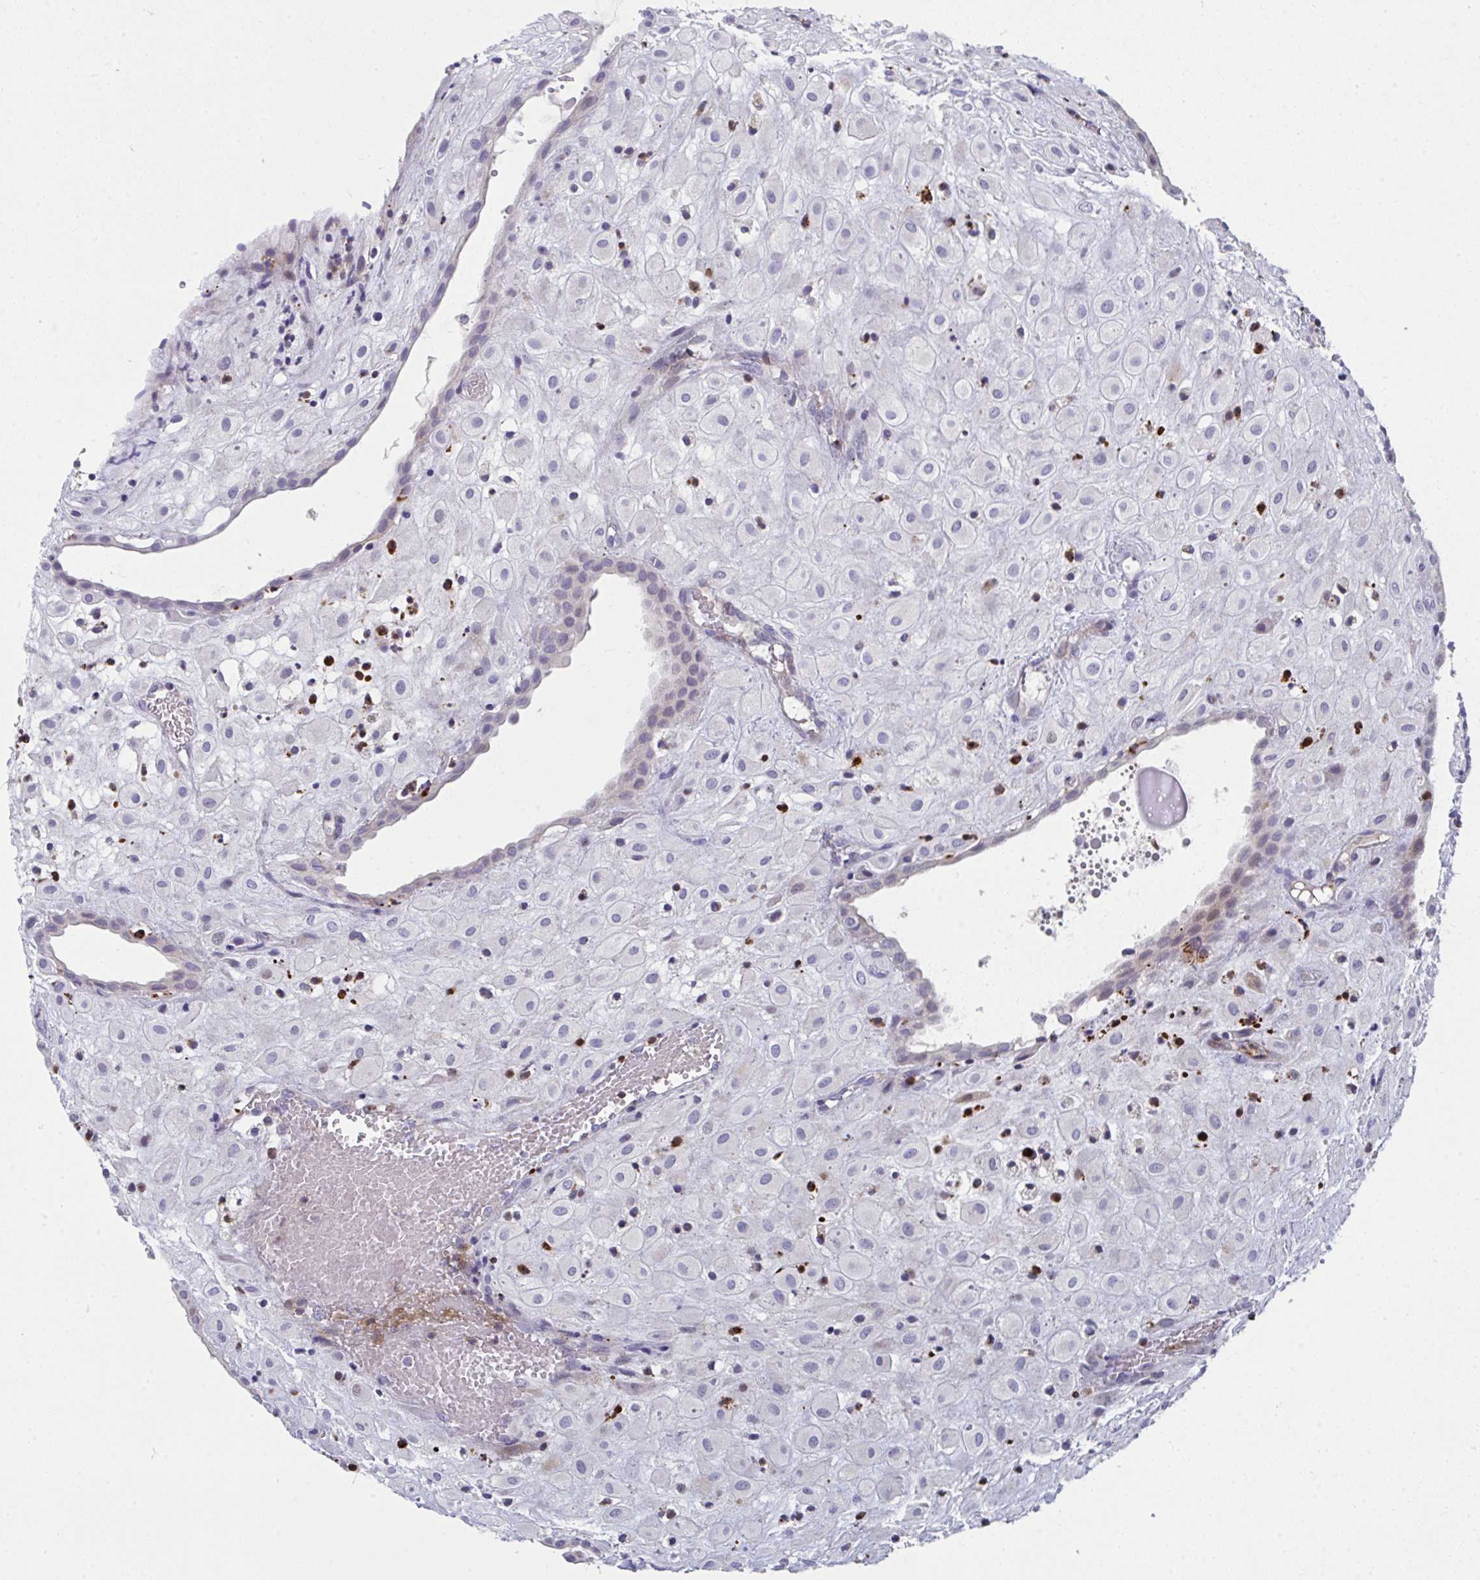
{"staining": {"intensity": "negative", "quantity": "none", "location": "none"}, "tissue": "placenta", "cell_type": "Decidual cells", "image_type": "normal", "snomed": [{"axis": "morphology", "description": "Normal tissue, NOS"}, {"axis": "topography", "description": "Placenta"}], "caption": "This is a photomicrograph of IHC staining of unremarkable placenta, which shows no expression in decidual cells.", "gene": "AOC2", "patient": {"sex": "female", "age": 24}}